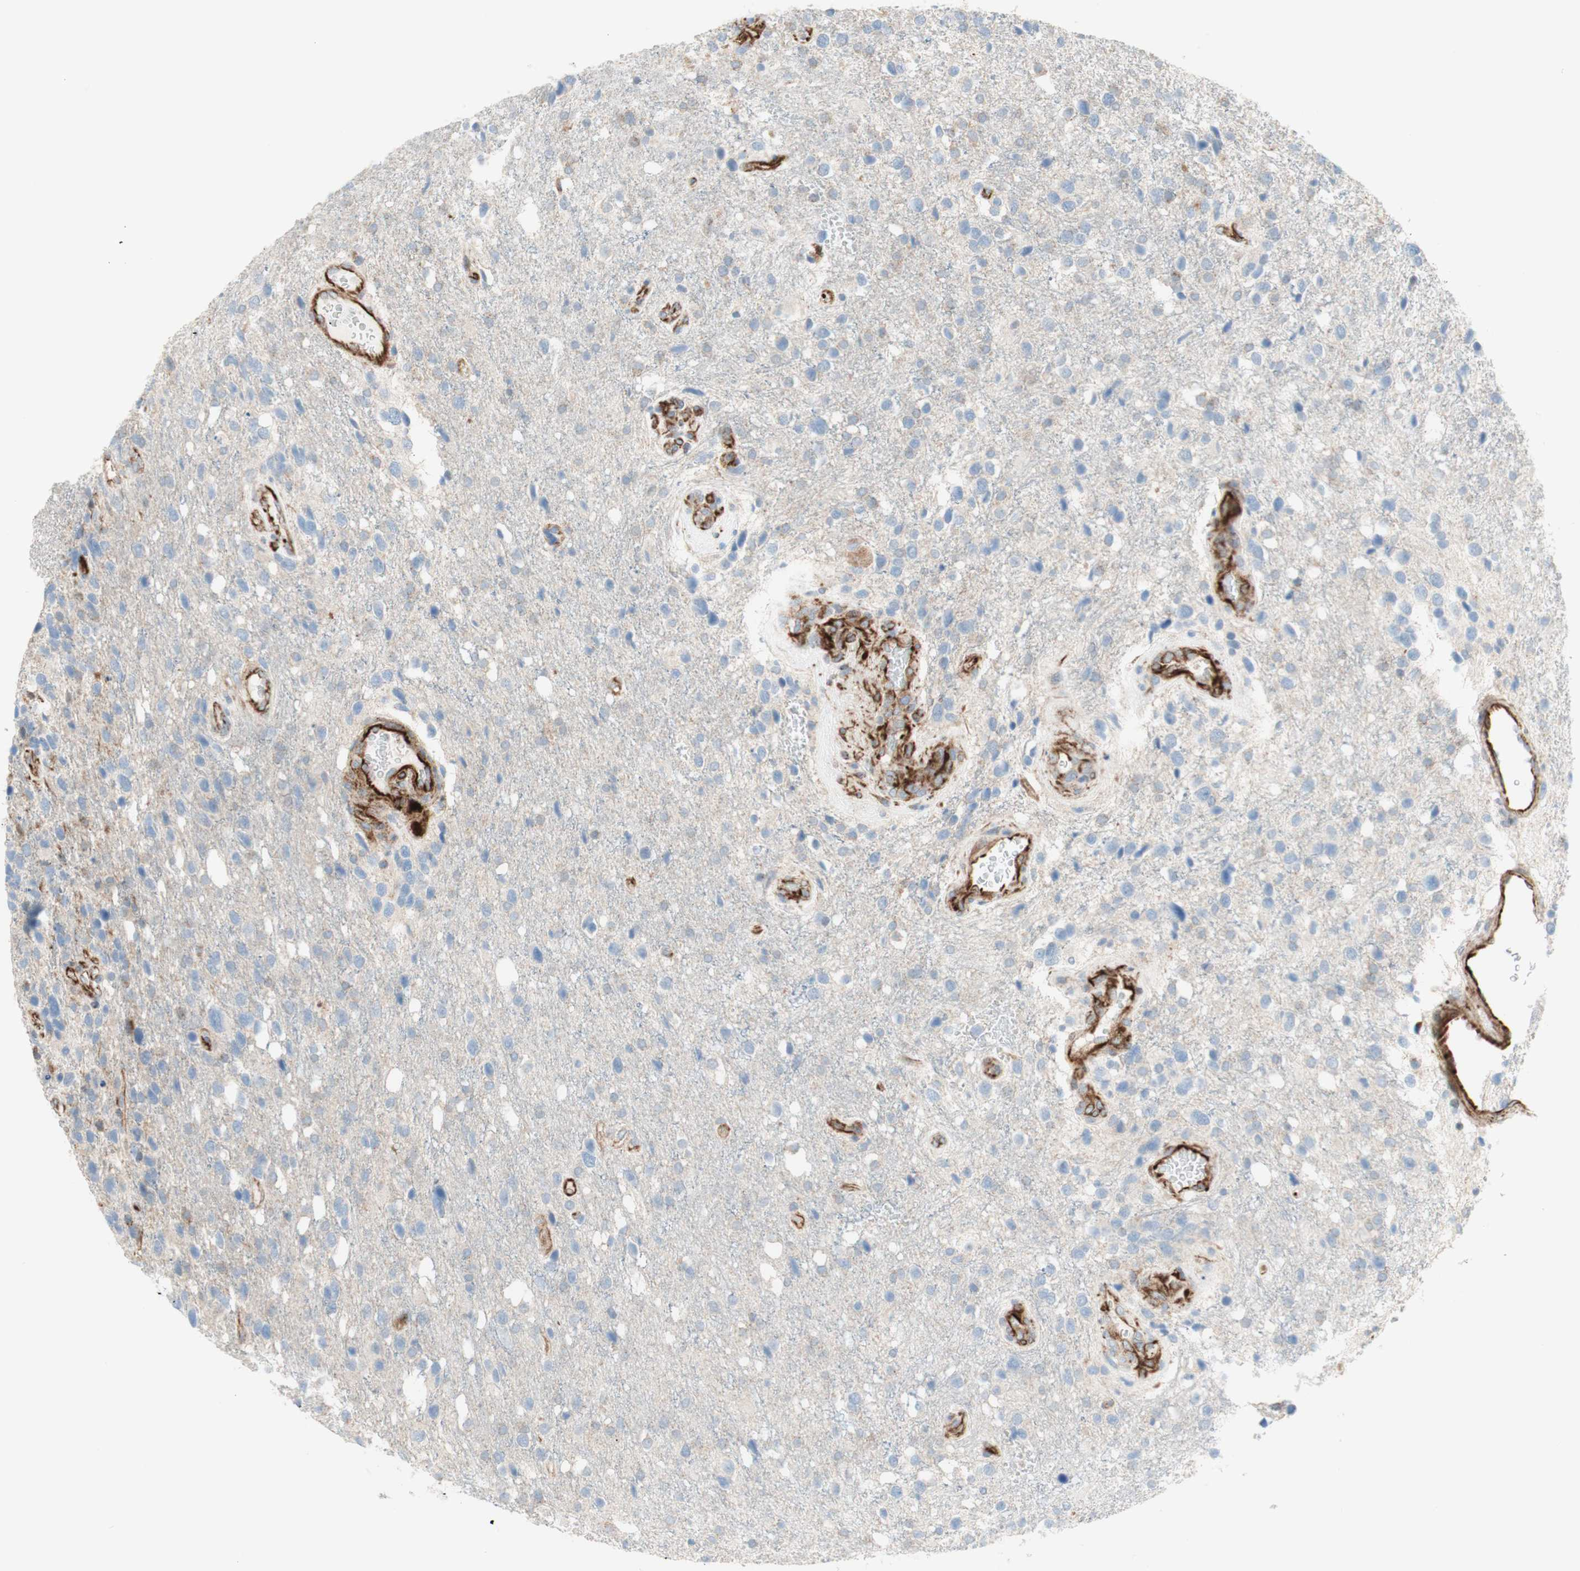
{"staining": {"intensity": "negative", "quantity": "none", "location": "none"}, "tissue": "glioma", "cell_type": "Tumor cells", "image_type": "cancer", "snomed": [{"axis": "morphology", "description": "Glioma, malignant, High grade"}, {"axis": "topography", "description": "Brain"}], "caption": "Immunohistochemical staining of high-grade glioma (malignant) demonstrates no significant staining in tumor cells. (Brightfield microscopy of DAB immunohistochemistry at high magnification).", "gene": "POU2AF1", "patient": {"sex": "female", "age": 58}}